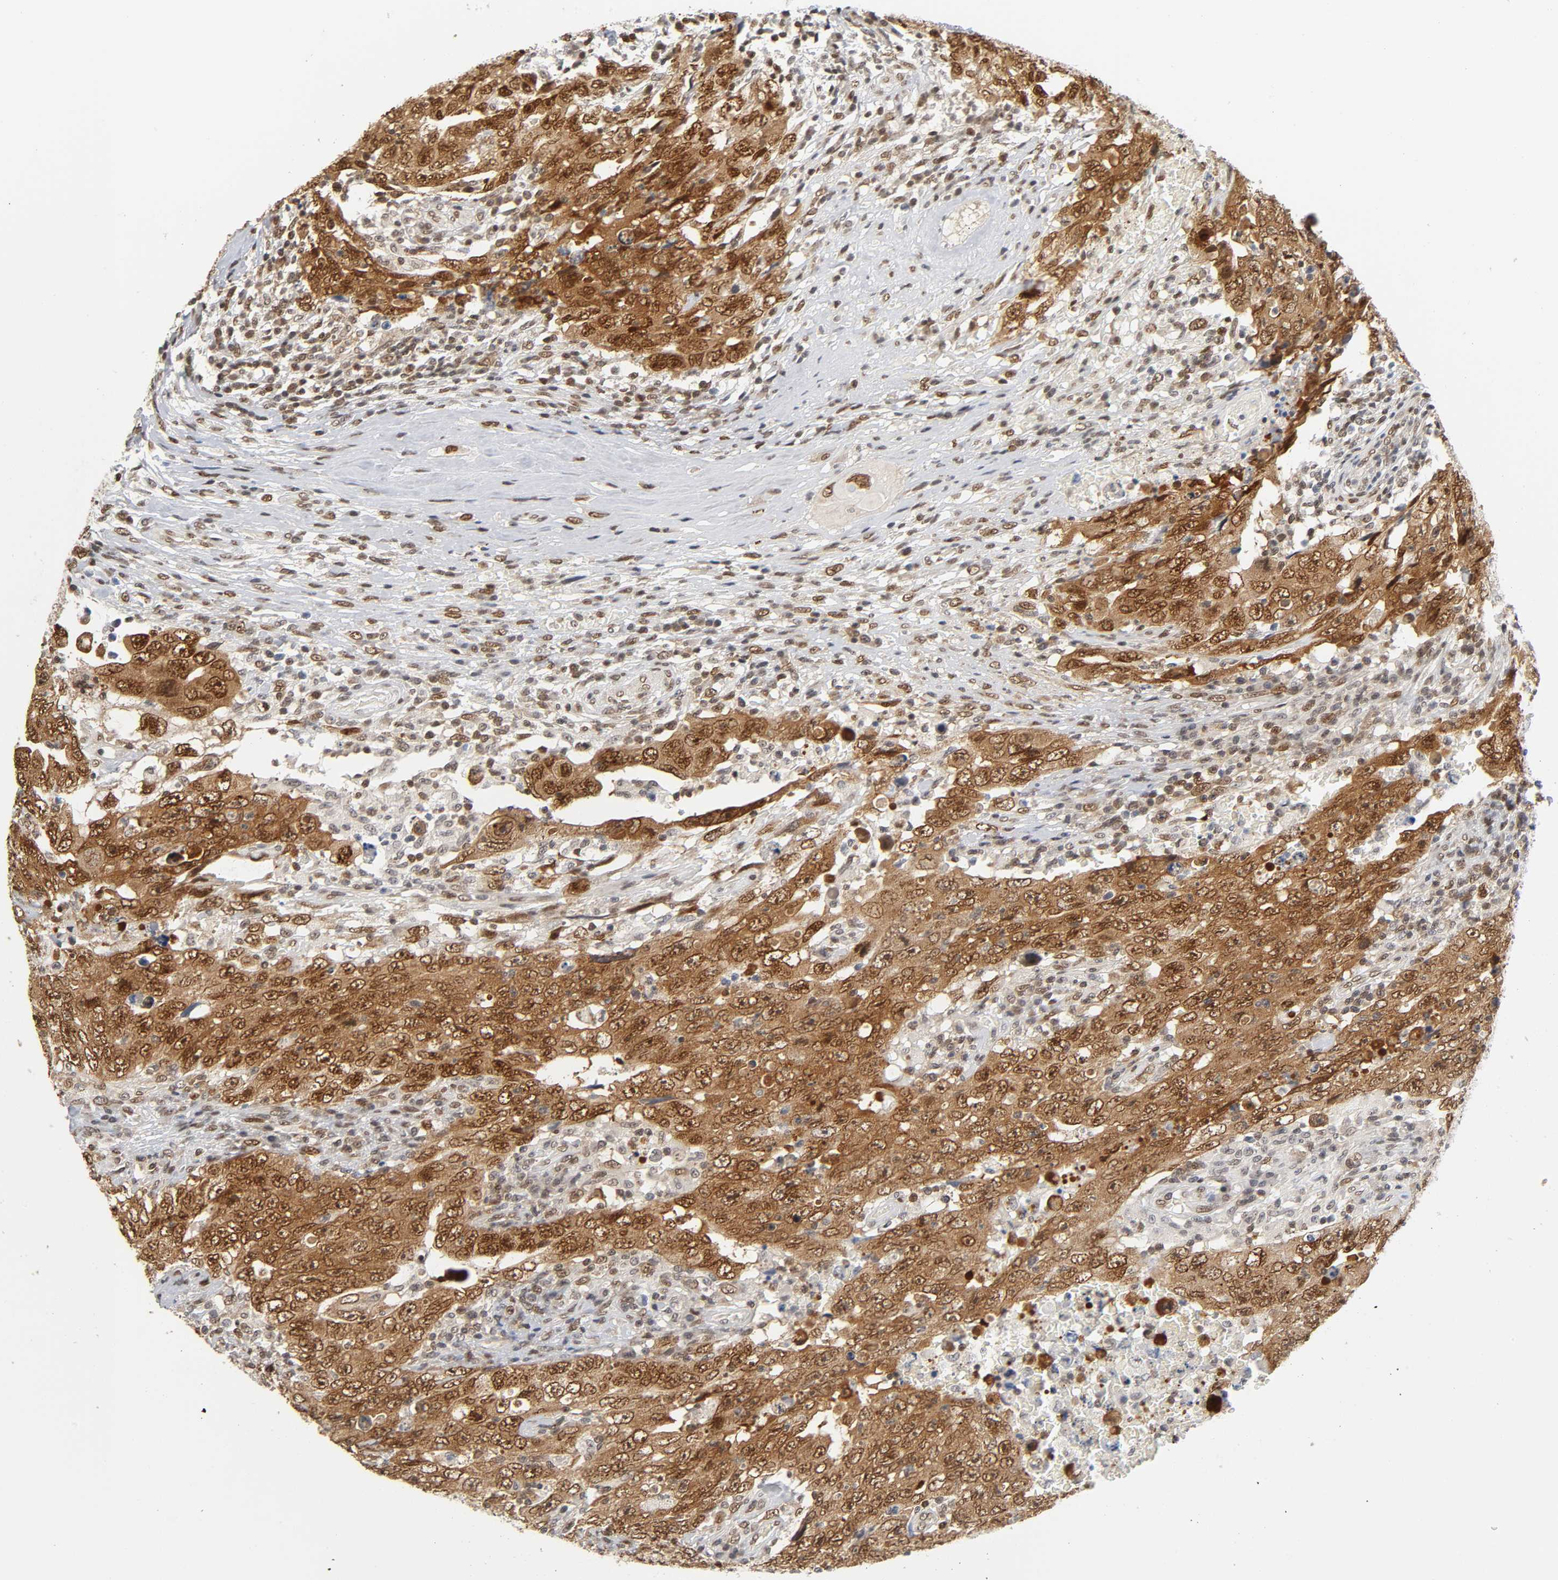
{"staining": {"intensity": "strong", "quantity": ">75%", "location": "cytoplasmic/membranous,nuclear"}, "tissue": "testis cancer", "cell_type": "Tumor cells", "image_type": "cancer", "snomed": [{"axis": "morphology", "description": "Carcinoma, Embryonal, NOS"}, {"axis": "topography", "description": "Testis"}], "caption": "Immunohistochemical staining of human embryonal carcinoma (testis) demonstrates high levels of strong cytoplasmic/membranous and nuclear protein expression in about >75% of tumor cells.", "gene": "SUMO1", "patient": {"sex": "male", "age": 26}}